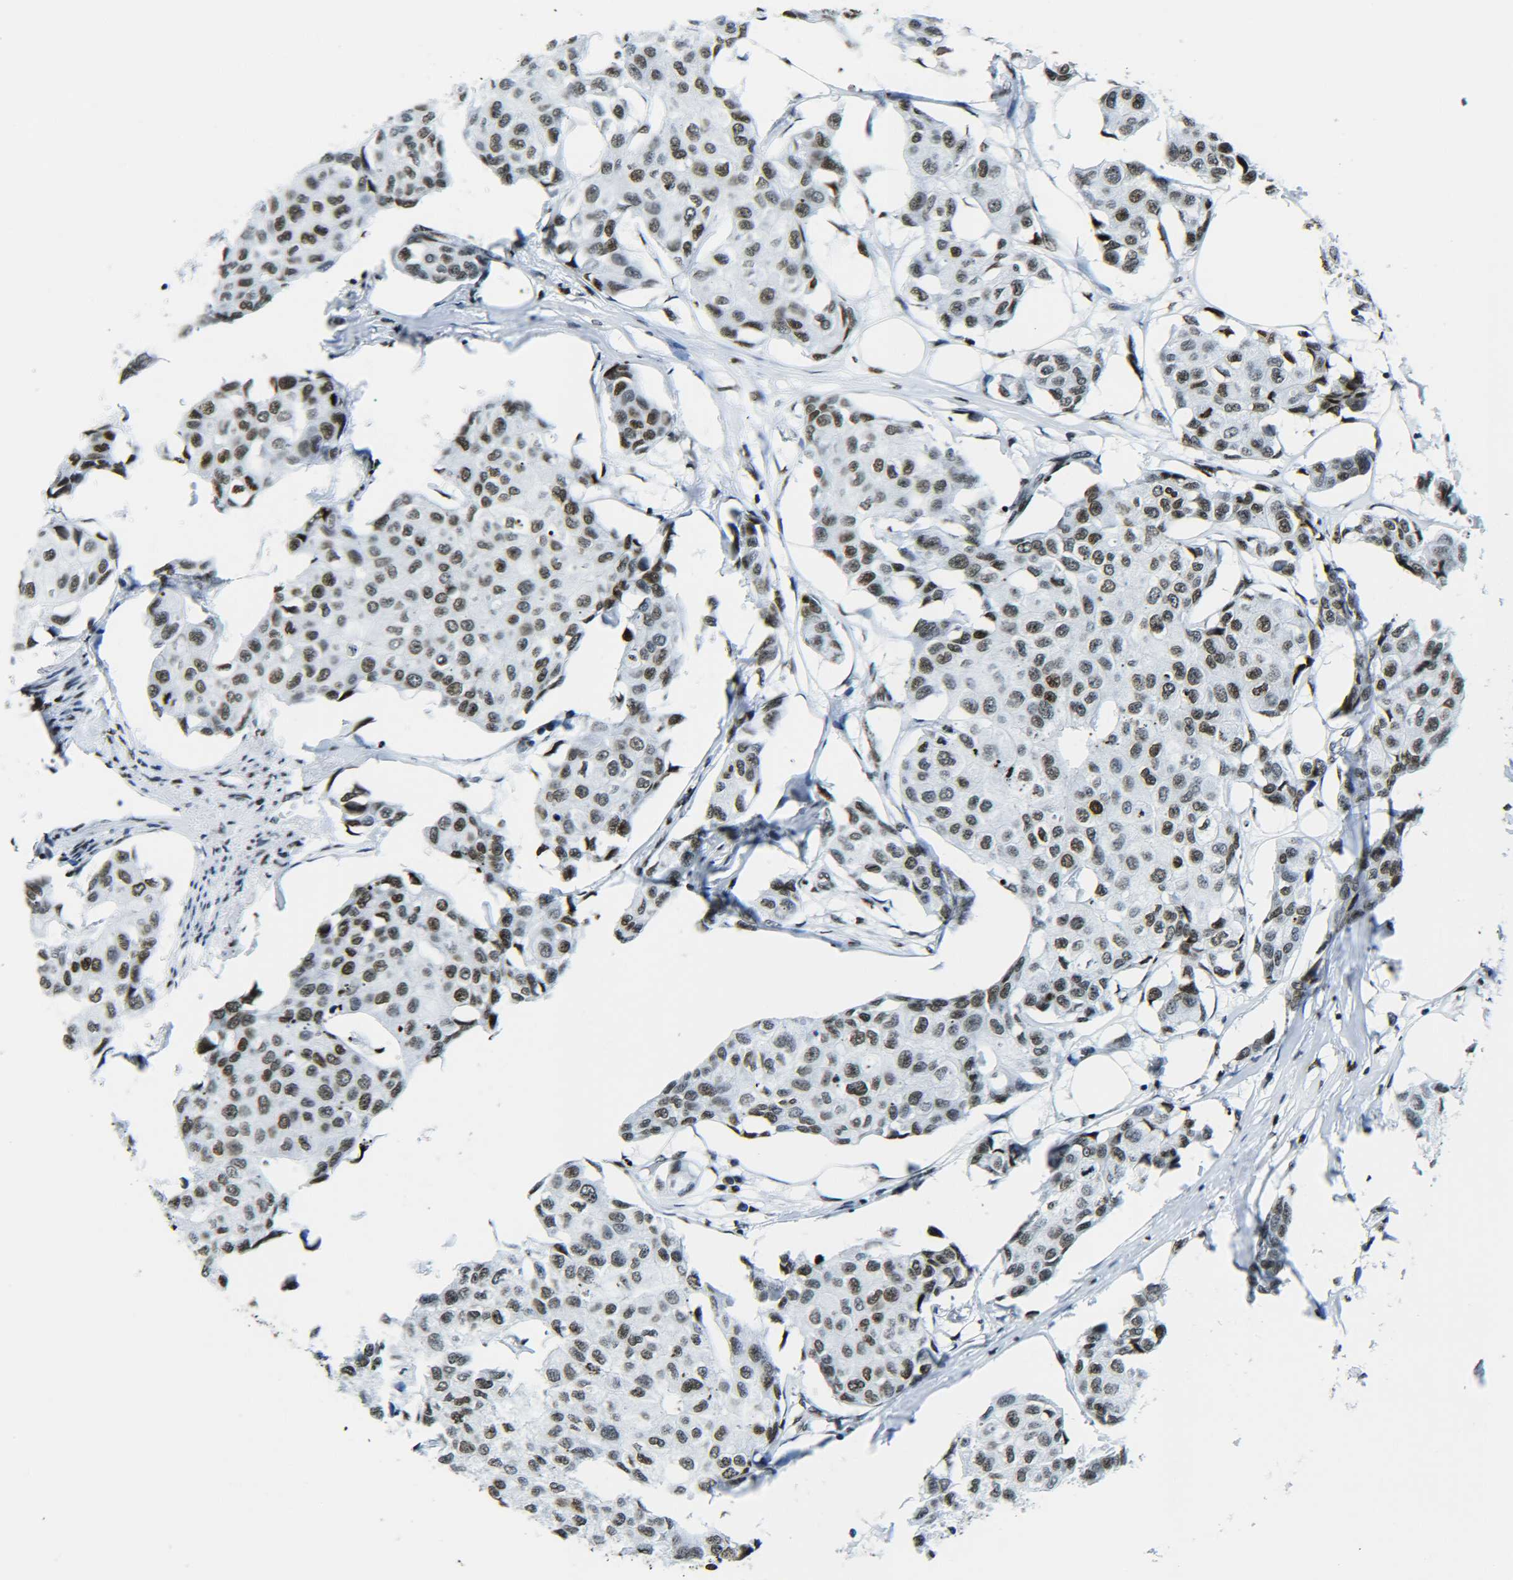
{"staining": {"intensity": "moderate", "quantity": "25%-75%", "location": "nuclear"}, "tissue": "breast cancer", "cell_type": "Tumor cells", "image_type": "cancer", "snomed": [{"axis": "morphology", "description": "Duct carcinoma"}, {"axis": "topography", "description": "Breast"}], "caption": "Human breast cancer (intraductal carcinoma) stained with a brown dye shows moderate nuclear positive staining in about 25%-75% of tumor cells.", "gene": "H2AX", "patient": {"sex": "female", "age": 80}}